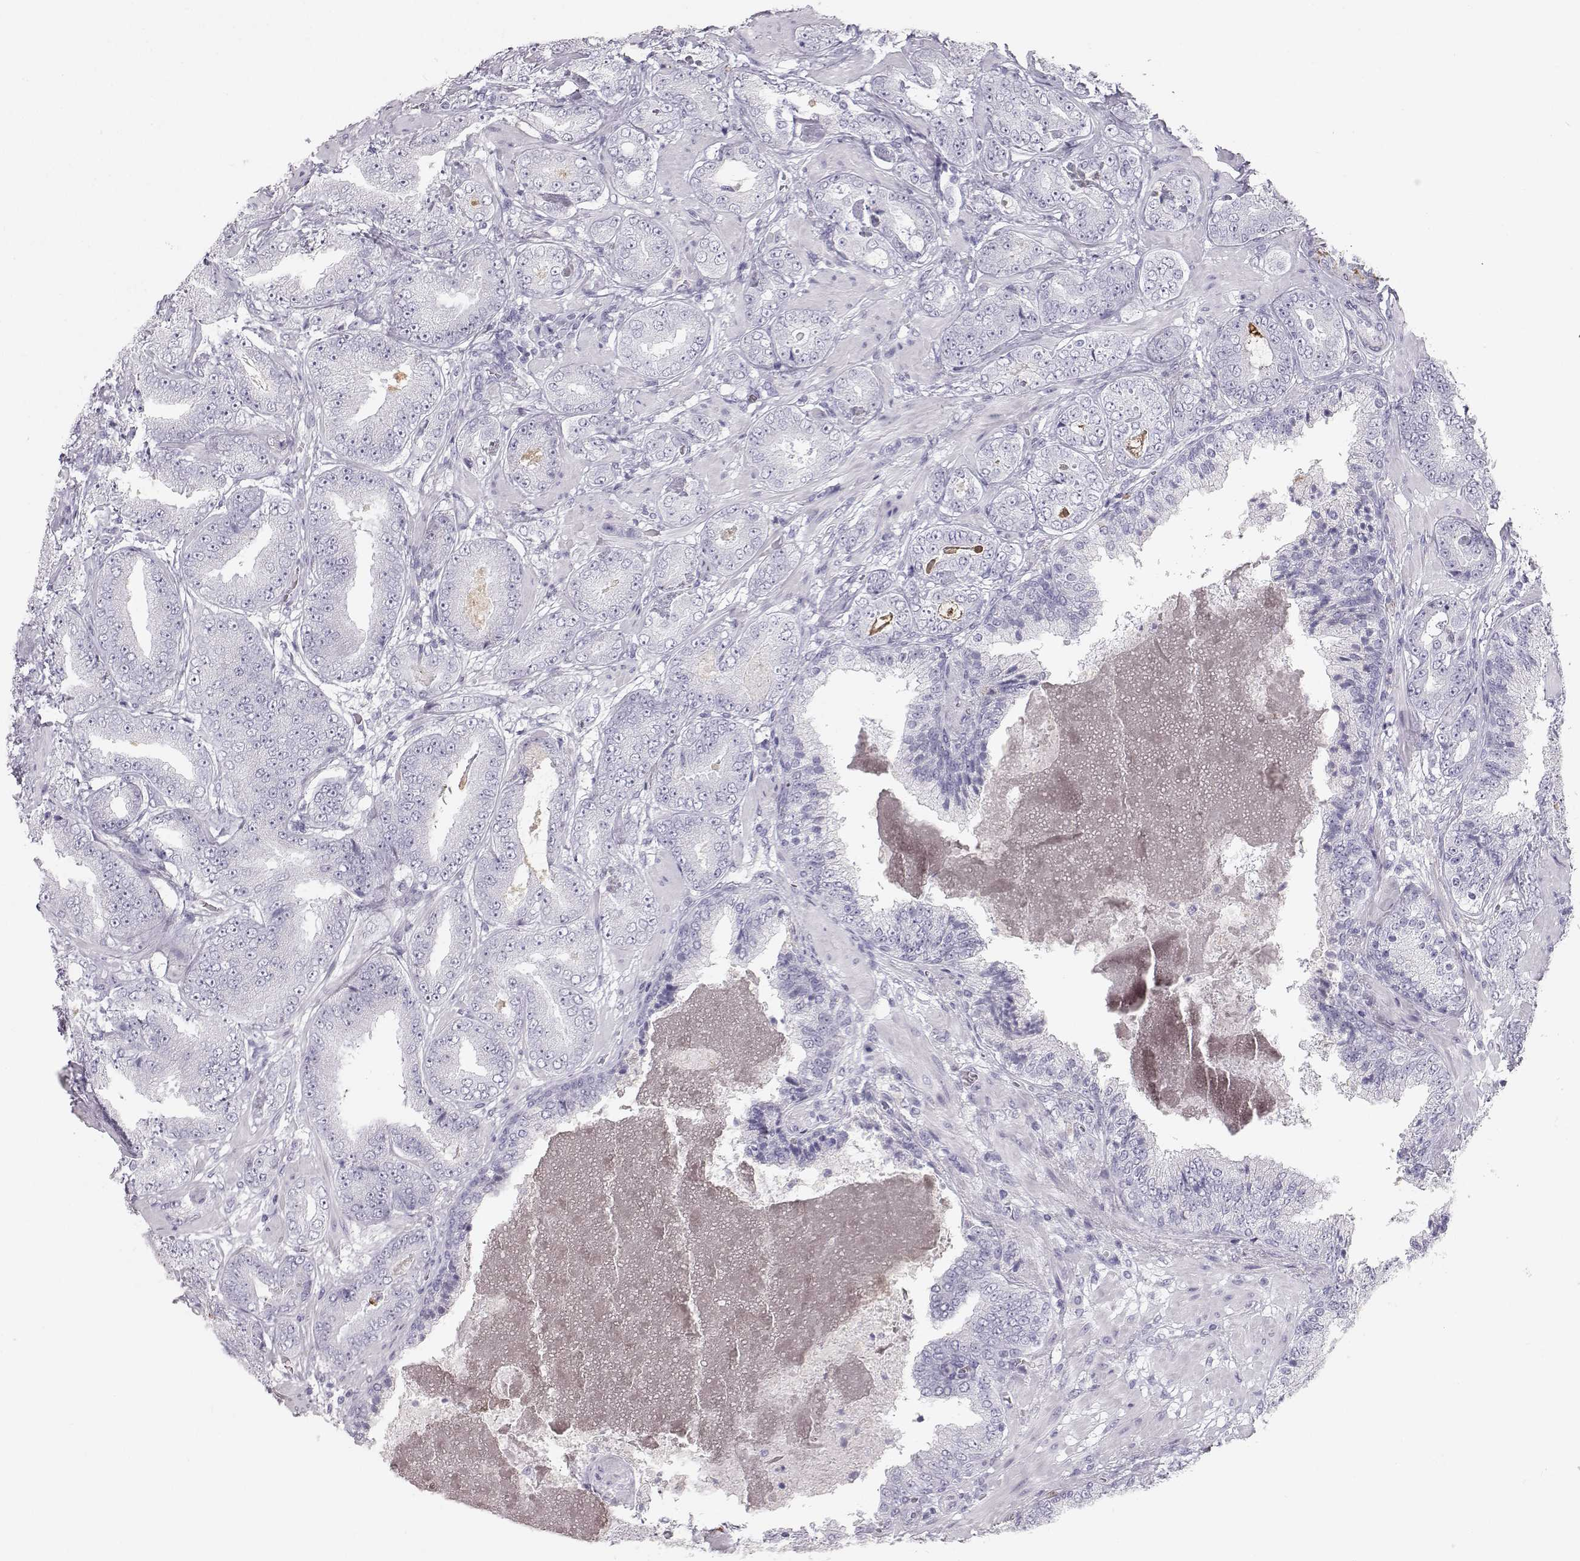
{"staining": {"intensity": "negative", "quantity": "none", "location": "none"}, "tissue": "prostate cancer", "cell_type": "Tumor cells", "image_type": "cancer", "snomed": [{"axis": "morphology", "description": "Adenocarcinoma, Low grade"}, {"axis": "topography", "description": "Prostate"}], "caption": "This is an immunohistochemistry micrograph of human adenocarcinoma (low-grade) (prostate). There is no positivity in tumor cells.", "gene": "KRTAP16-1", "patient": {"sex": "male", "age": 60}}